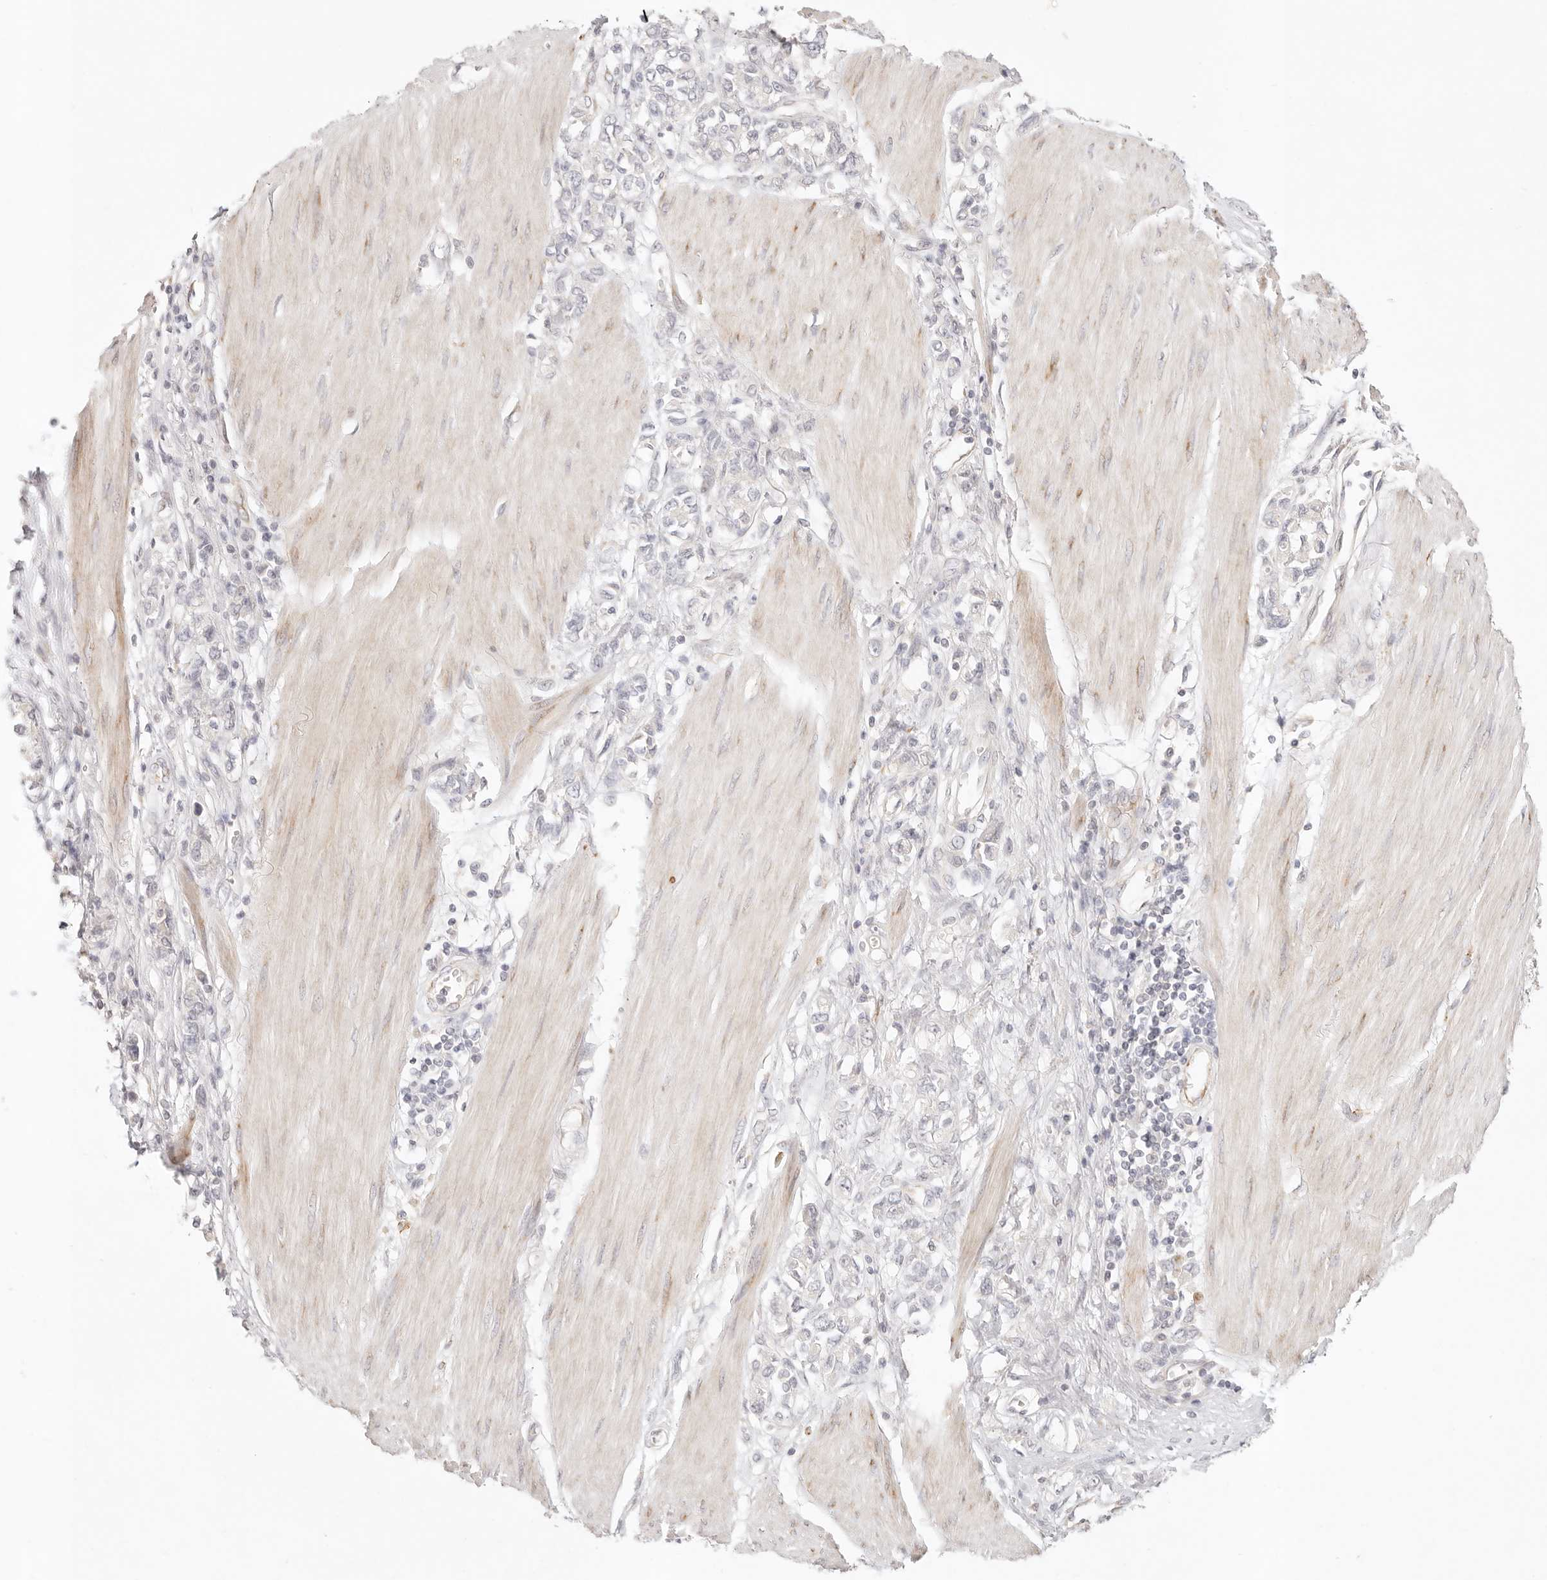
{"staining": {"intensity": "negative", "quantity": "none", "location": "none"}, "tissue": "stomach cancer", "cell_type": "Tumor cells", "image_type": "cancer", "snomed": [{"axis": "morphology", "description": "Adenocarcinoma, NOS"}, {"axis": "topography", "description": "Stomach"}], "caption": "The histopathology image reveals no staining of tumor cells in adenocarcinoma (stomach).", "gene": "GPR156", "patient": {"sex": "female", "age": 76}}